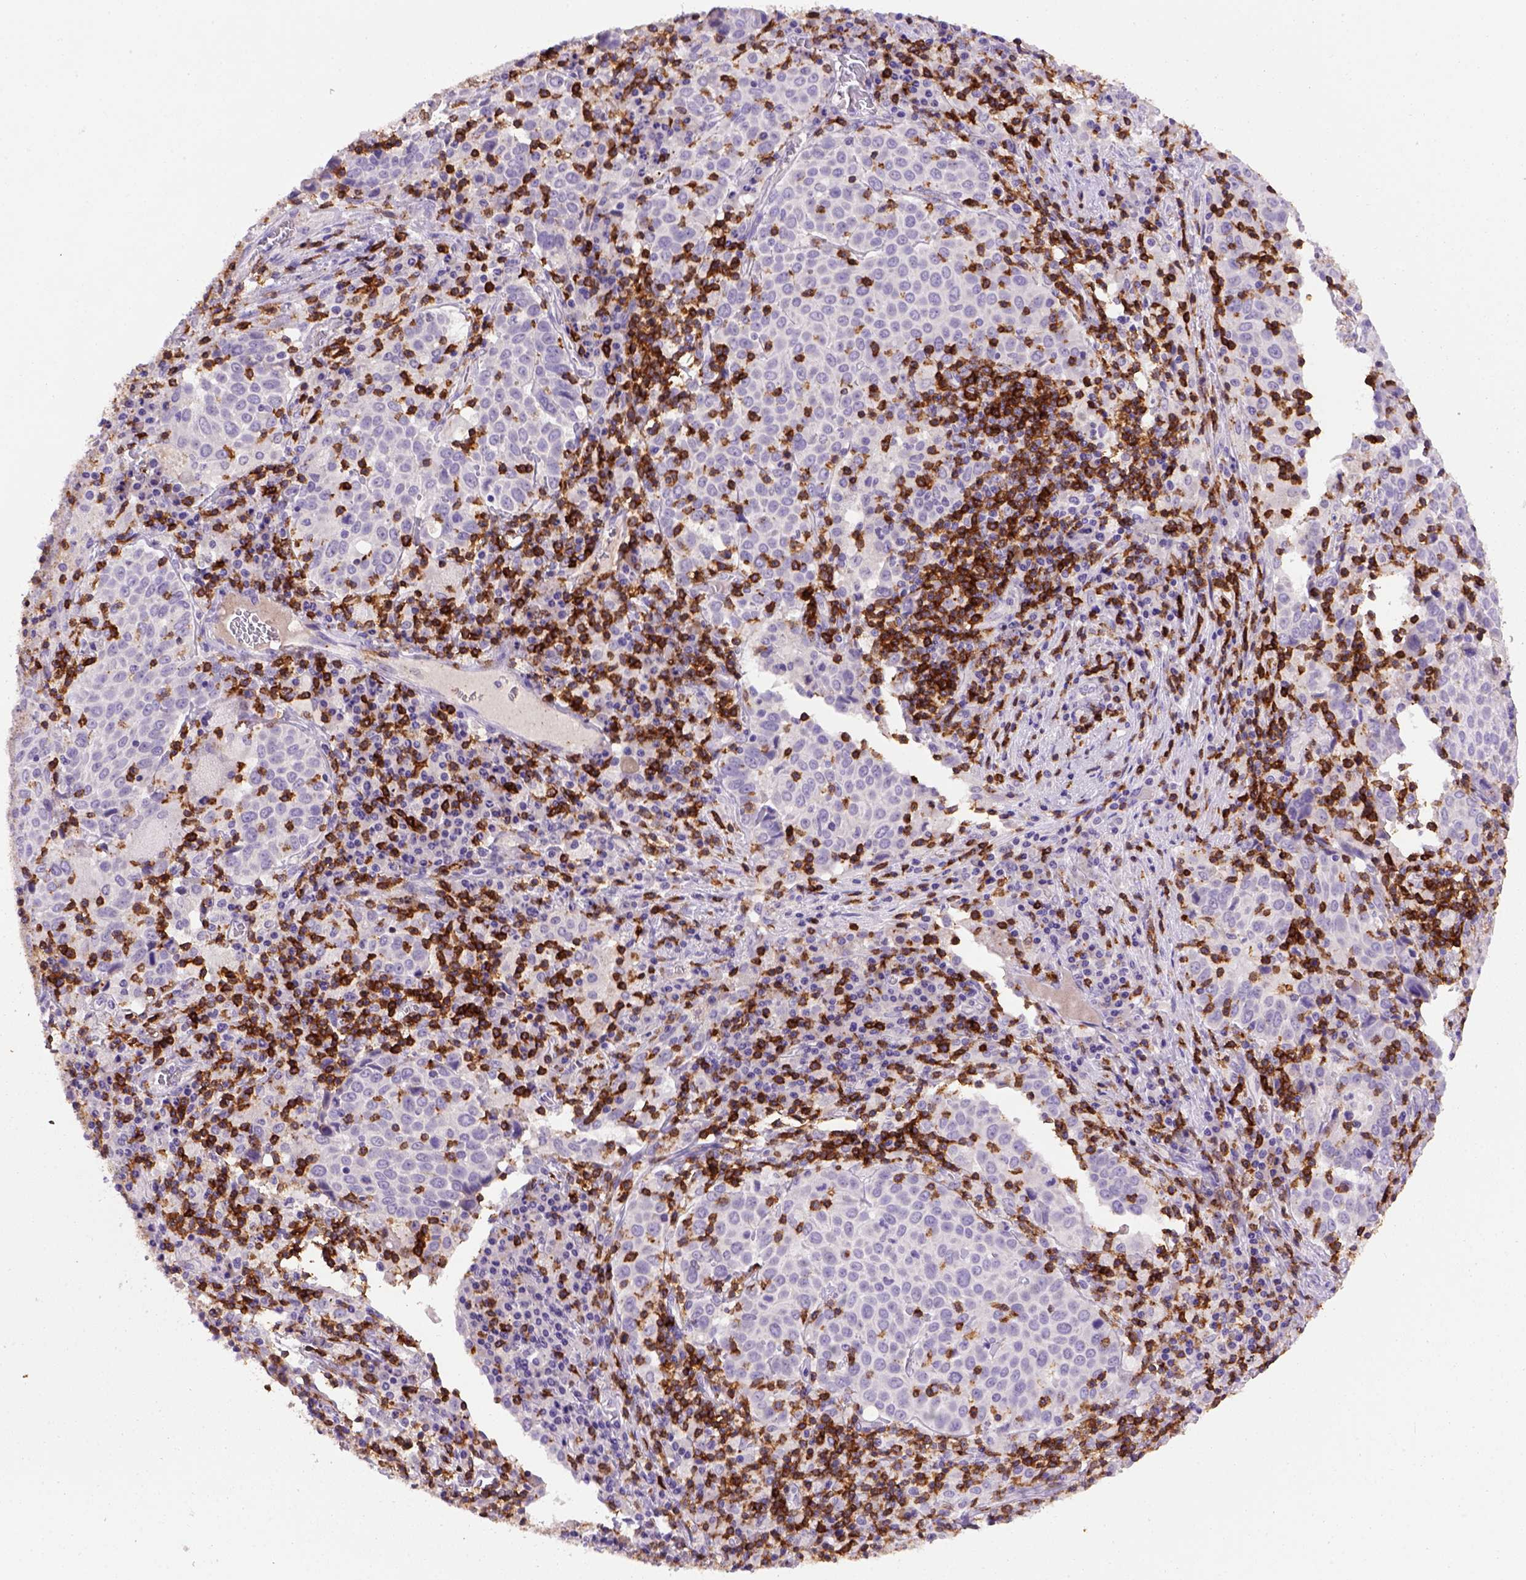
{"staining": {"intensity": "negative", "quantity": "none", "location": "none"}, "tissue": "lung cancer", "cell_type": "Tumor cells", "image_type": "cancer", "snomed": [{"axis": "morphology", "description": "Squamous cell carcinoma, NOS"}, {"axis": "topography", "description": "Lung"}], "caption": "High power microscopy histopathology image of an immunohistochemistry (IHC) histopathology image of lung cancer, revealing no significant staining in tumor cells. (Brightfield microscopy of DAB (3,3'-diaminobenzidine) IHC at high magnification).", "gene": "CD3E", "patient": {"sex": "male", "age": 57}}